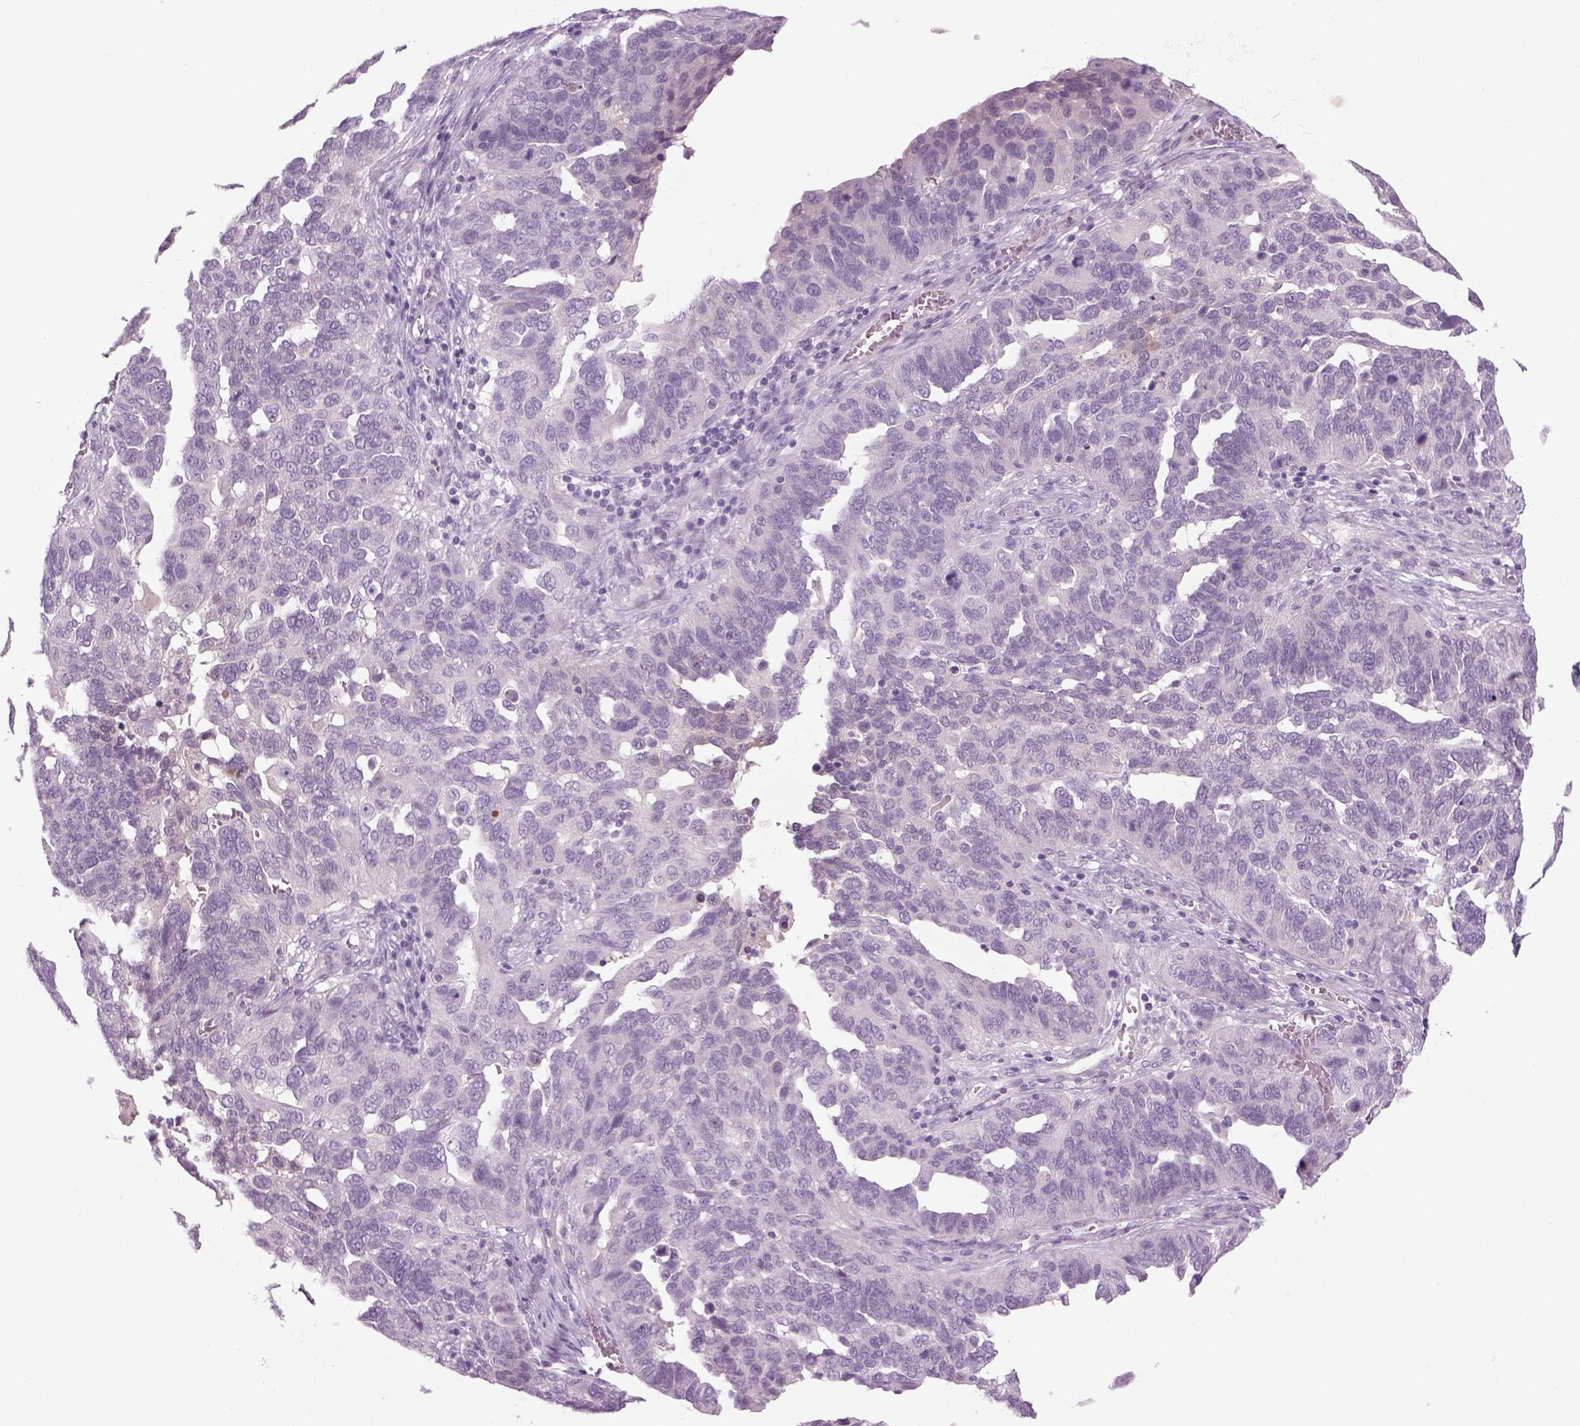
{"staining": {"intensity": "negative", "quantity": "none", "location": "none"}, "tissue": "ovarian cancer", "cell_type": "Tumor cells", "image_type": "cancer", "snomed": [{"axis": "morphology", "description": "Carcinoma, endometroid"}, {"axis": "topography", "description": "Soft tissue"}, {"axis": "topography", "description": "Ovary"}], "caption": "Tumor cells show no significant protein expression in endometroid carcinoma (ovarian).", "gene": "MDH1B", "patient": {"sex": "female", "age": 52}}